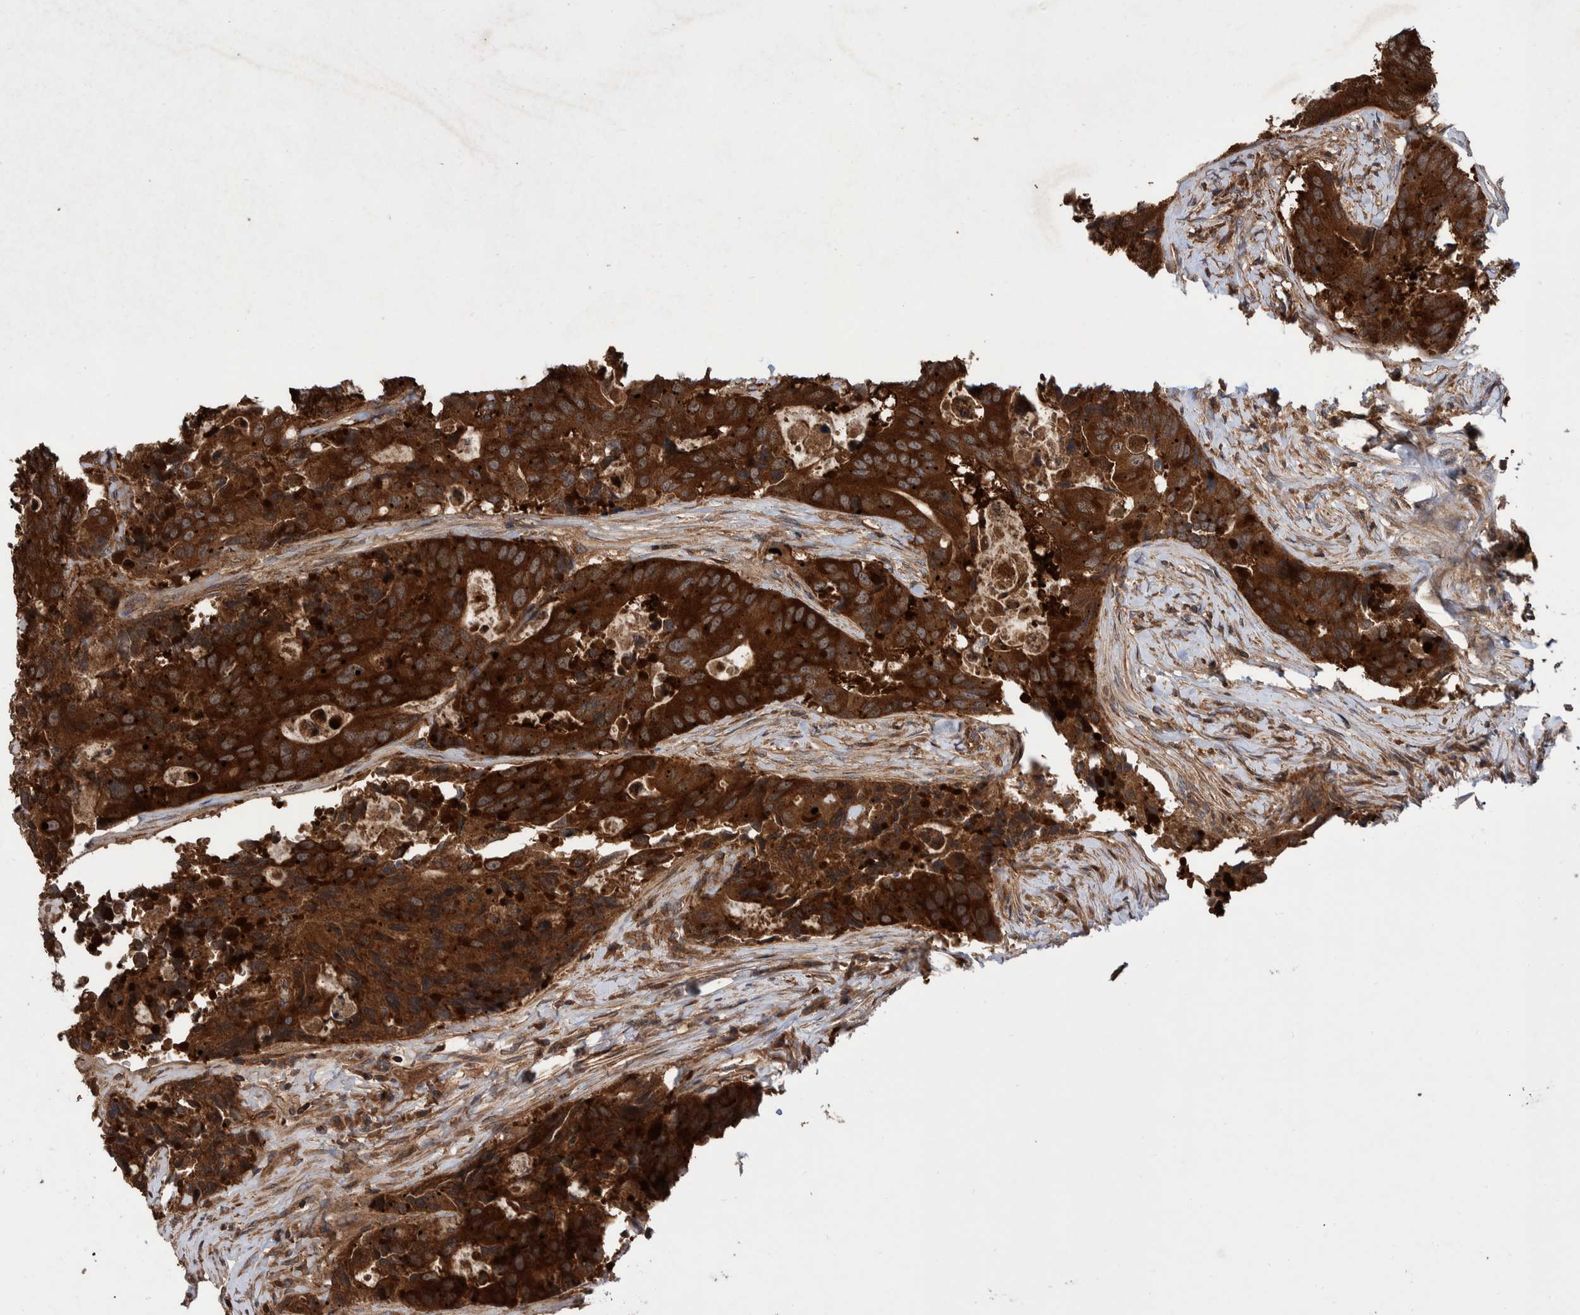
{"staining": {"intensity": "strong", "quantity": ">75%", "location": "cytoplasmic/membranous"}, "tissue": "colorectal cancer", "cell_type": "Tumor cells", "image_type": "cancer", "snomed": [{"axis": "morphology", "description": "Adenocarcinoma, NOS"}, {"axis": "topography", "description": "Colon"}], "caption": "IHC staining of colorectal cancer, which shows high levels of strong cytoplasmic/membranous positivity in about >75% of tumor cells indicating strong cytoplasmic/membranous protein staining. The staining was performed using DAB (3,3'-diaminobenzidine) (brown) for protein detection and nuclei were counterstained in hematoxylin (blue).", "gene": "VBP1", "patient": {"sex": "male", "age": 71}}